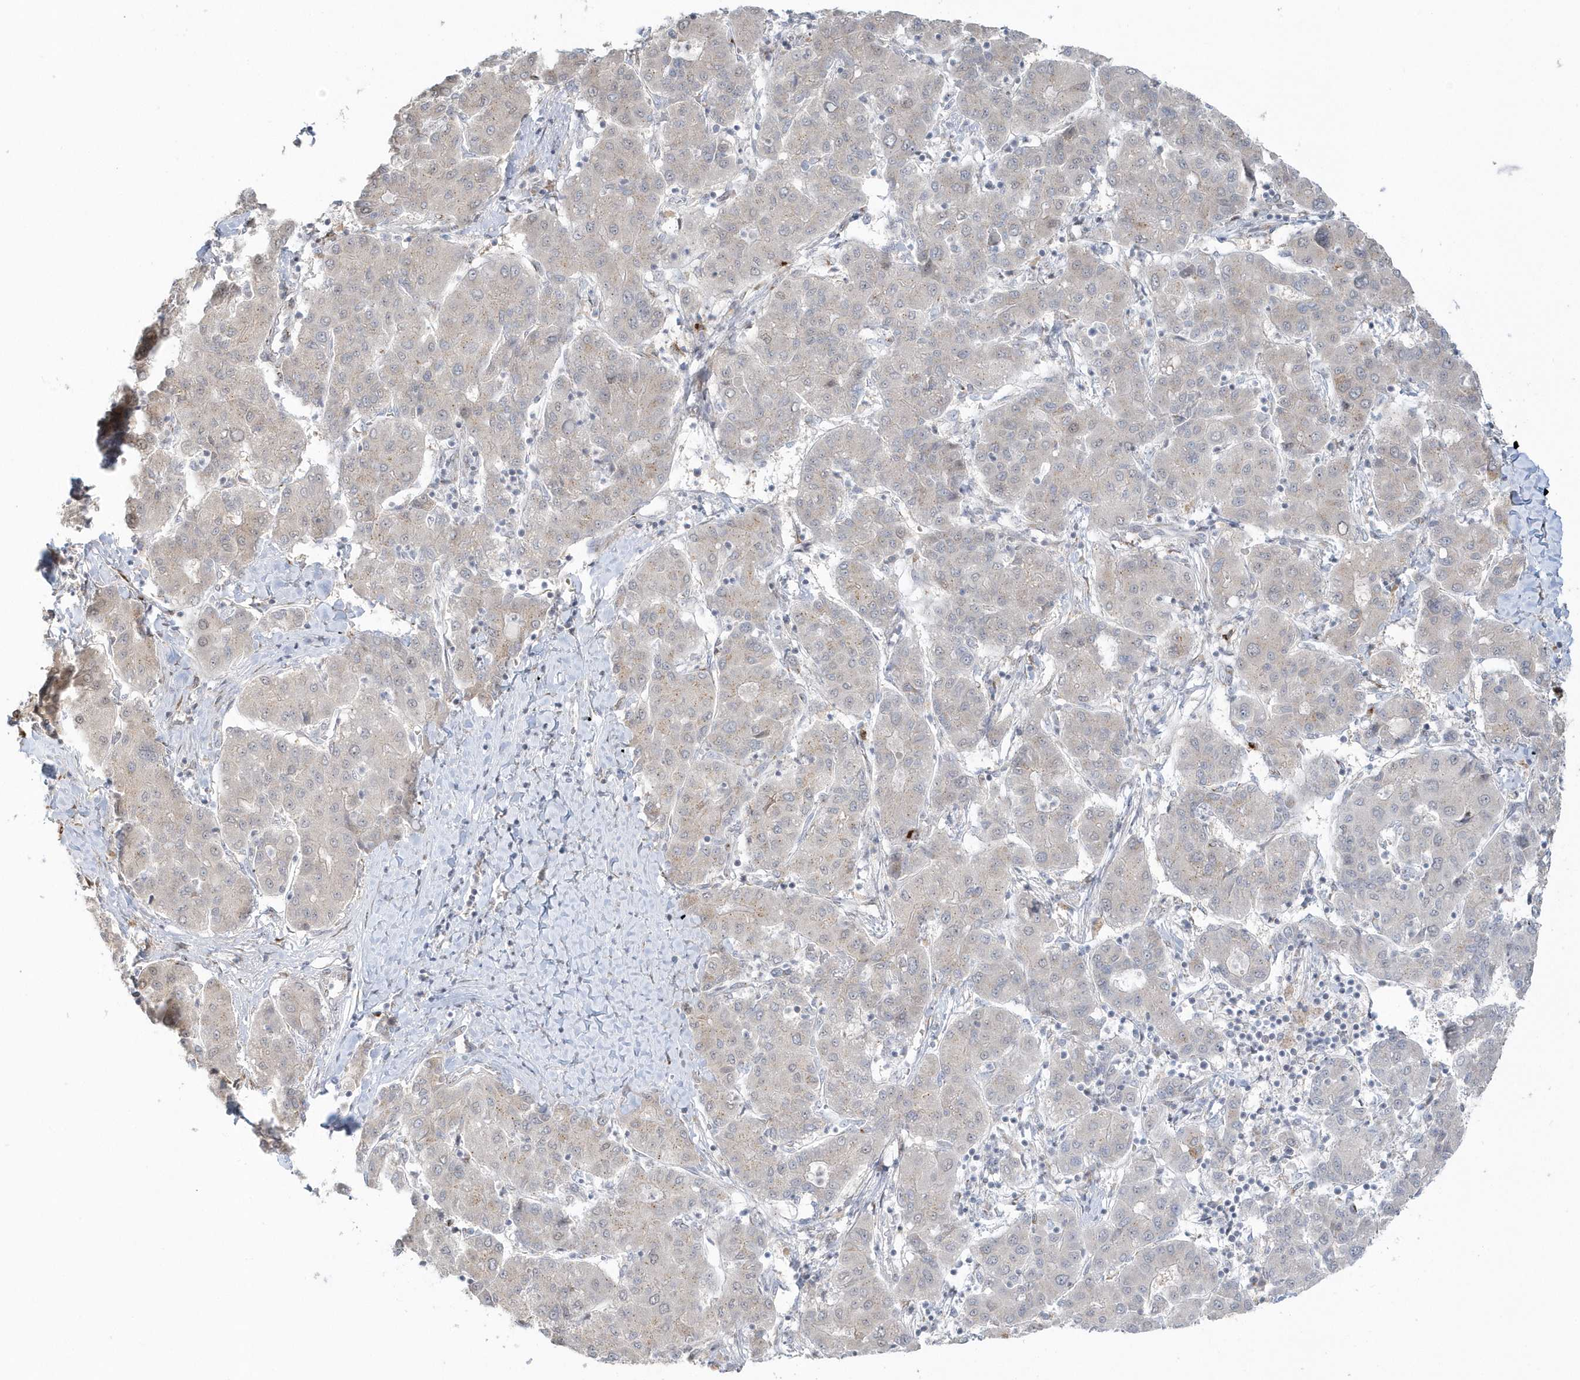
{"staining": {"intensity": "weak", "quantity": "<25%", "location": "cytoplasmic/membranous"}, "tissue": "liver cancer", "cell_type": "Tumor cells", "image_type": "cancer", "snomed": [{"axis": "morphology", "description": "Carcinoma, Hepatocellular, NOS"}, {"axis": "topography", "description": "Liver"}], "caption": "This histopathology image is of liver cancer (hepatocellular carcinoma) stained with immunohistochemistry (IHC) to label a protein in brown with the nuclei are counter-stained blue. There is no expression in tumor cells.", "gene": "DHFR", "patient": {"sex": "male", "age": 65}}